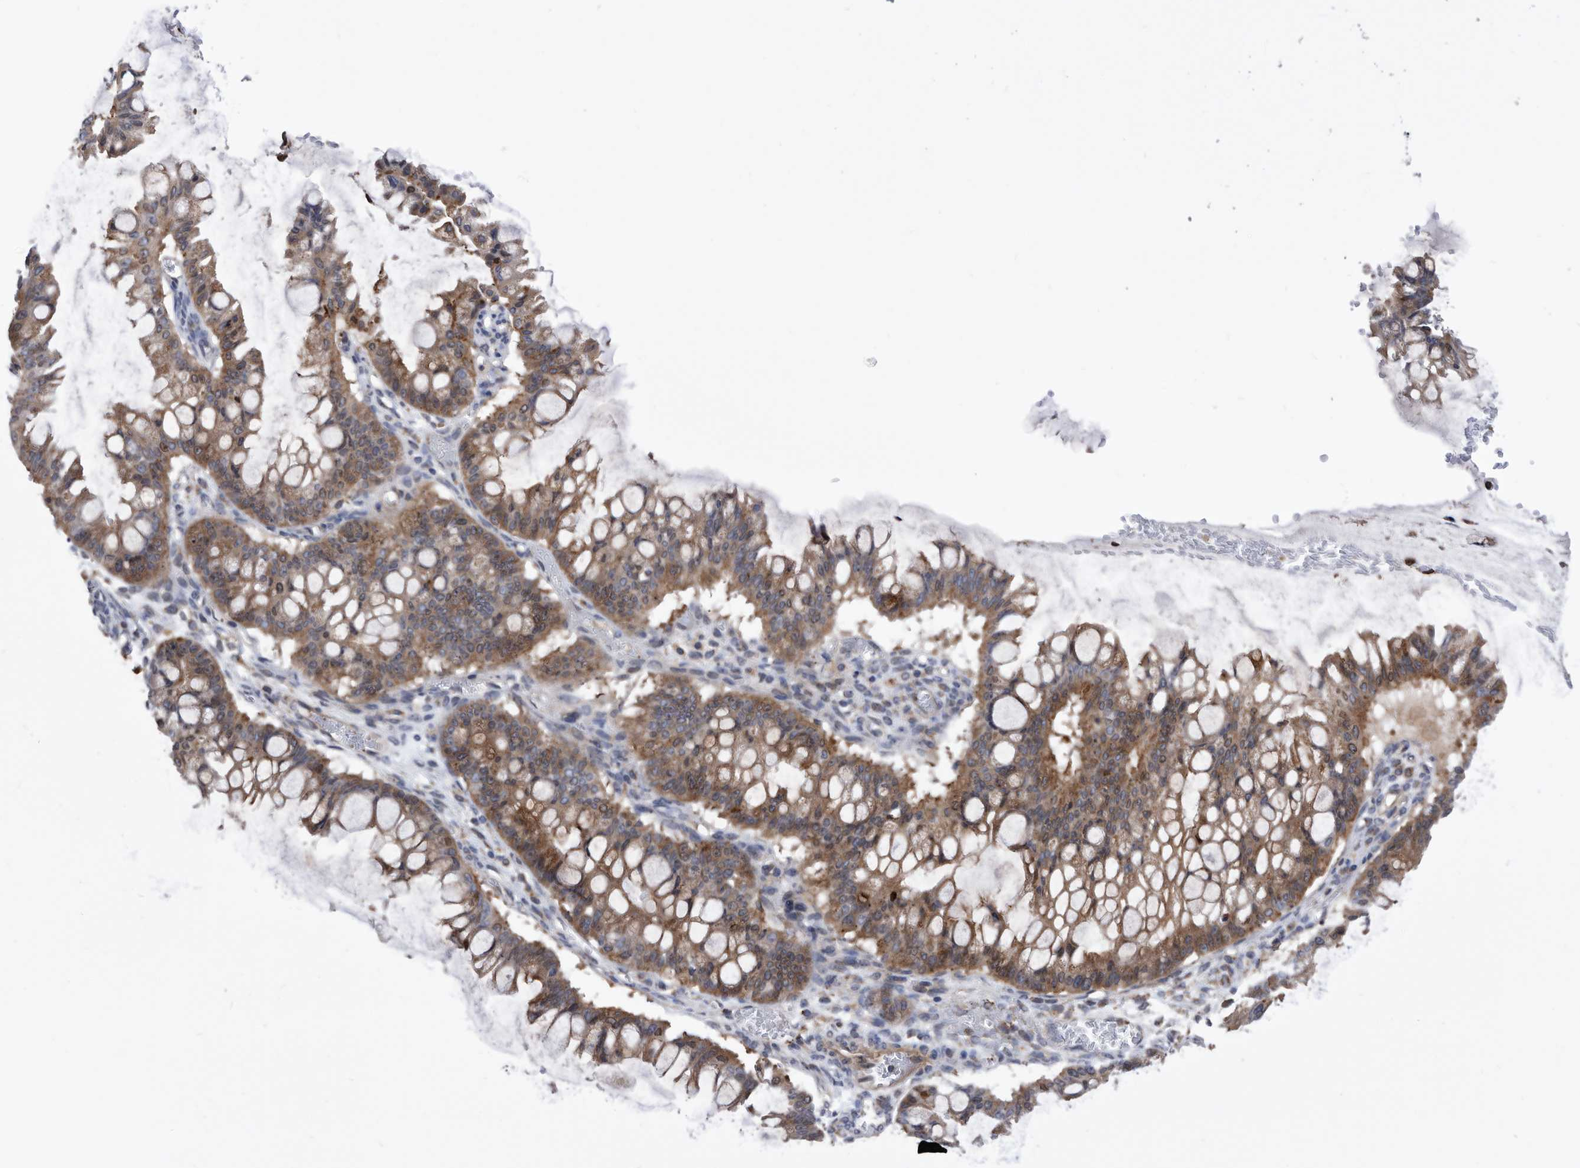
{"staining": {"intensity": "moderate", "quantity": ">75%", "location": "cytoplasmic/membranous"}, "tissue": "ovarian cancer", "cell_type": "Tumor cells", "image_type": "cancer", "snomed": [{"axis": "morphology", "description": "Cystadenocarcinoma, mucinous, NOS"}, {"axis": "topography", "description": "Ovary"}], "caption": "This is an image of immunohistochemistry staining of ovarian mucinous cystadenocarcinoma, which shows moderate expression in the cytoplasmic/membranous of tumor cells.", "gene": "BAIAP3", "patient": {"sex": "female", "age": 73}}